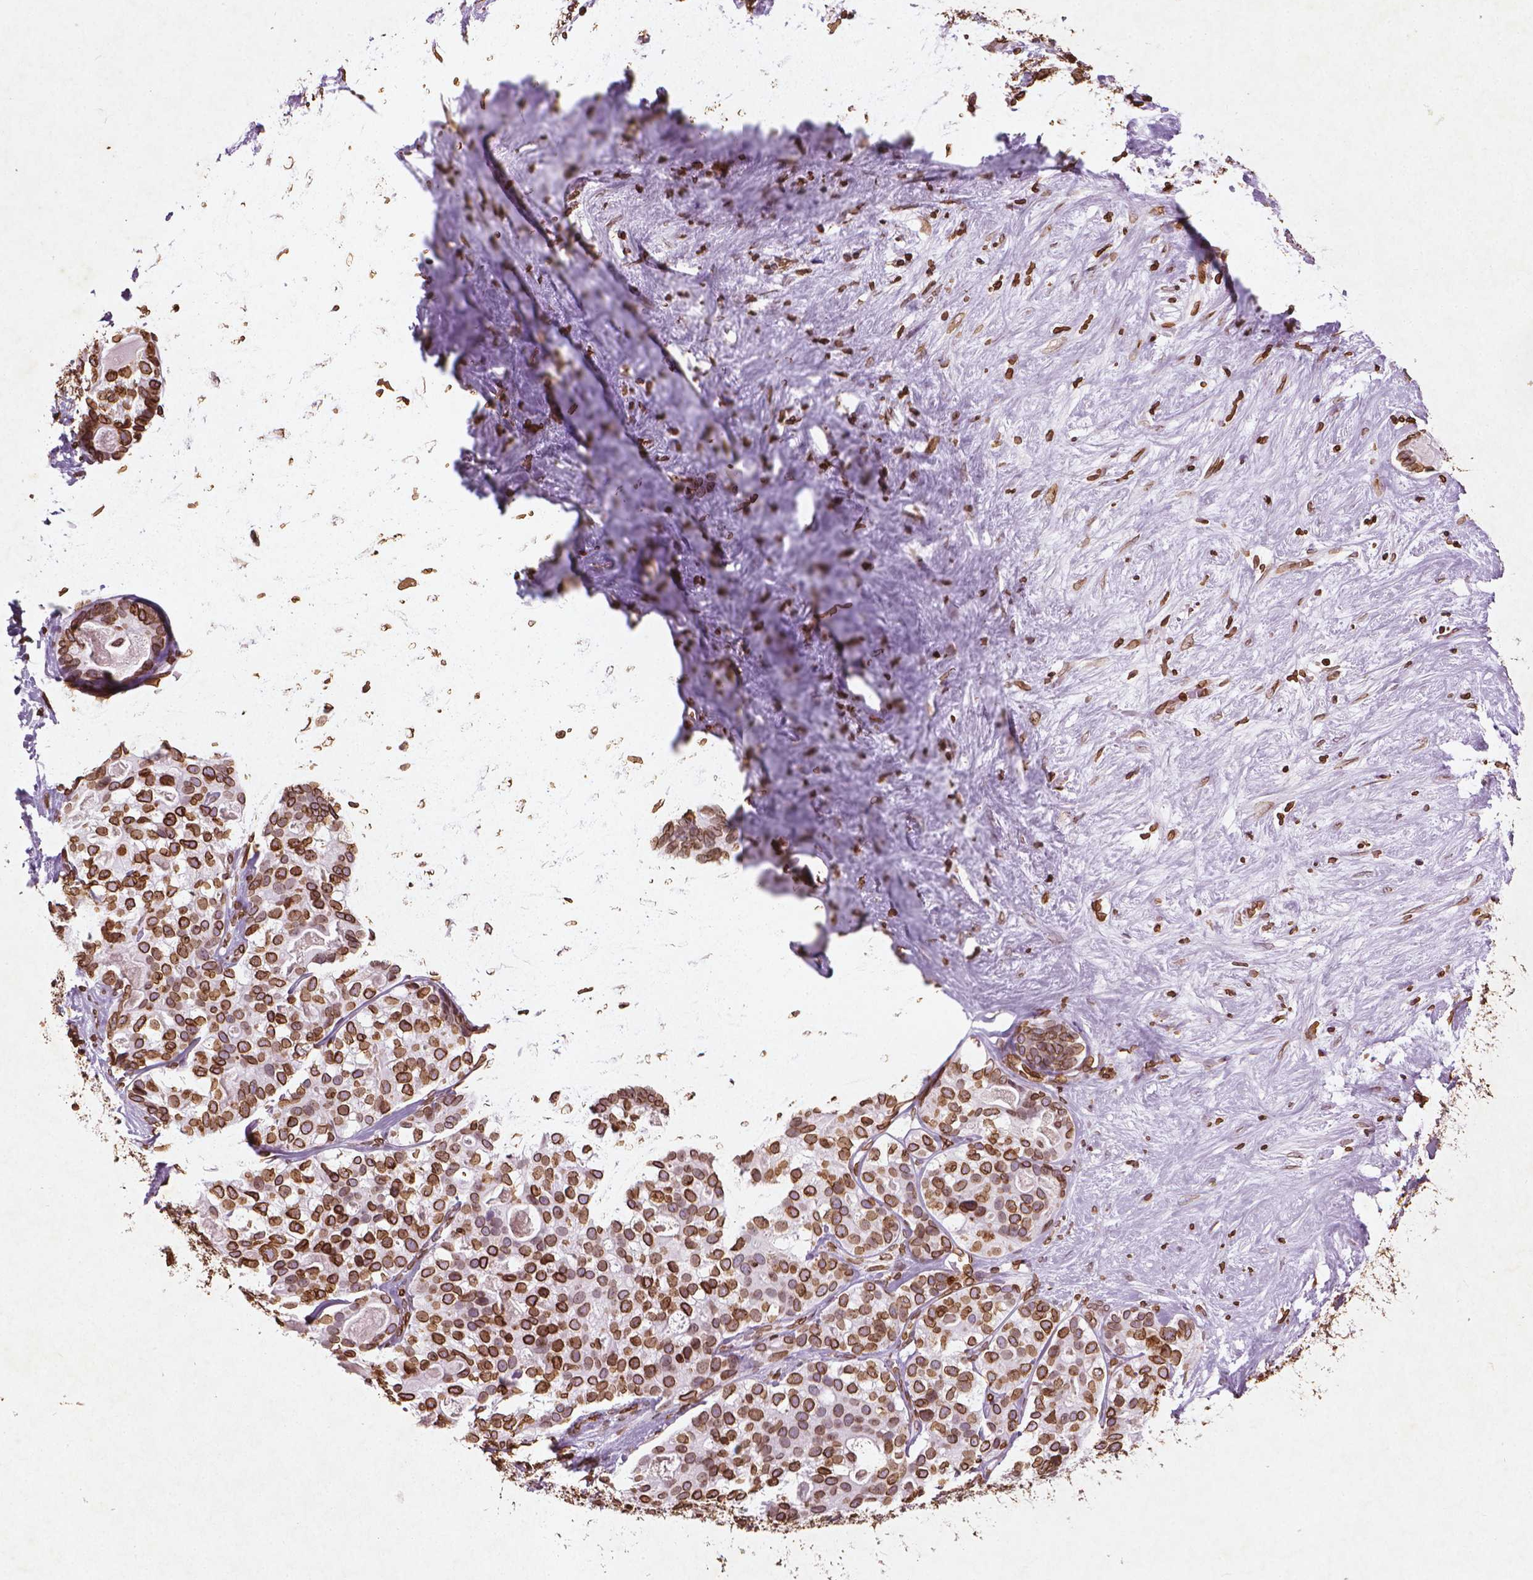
{"staining": {"intensity": "strong", "quantity": ">75%", "location": "cytoplasmic/membranous,nuclear"}, "tissue": "liver cancer", "cell_type": "Tumor cells", "image_type": "cancer", "snomed": [{"axis": "morphology", "description": "Cholangiocarcinoma"}, {"axis": "topography", "description": "Liver"}], "caption": "About >75% of tumor cells in human cholangiocarcinoma (liver) exhibit strong cytoplasmic/membranous and nuclear protein positivity as visualized by brown immunohistochemical staining.", "gene": "LMNB1", "patient": {"sex": "male", "age": 56}}